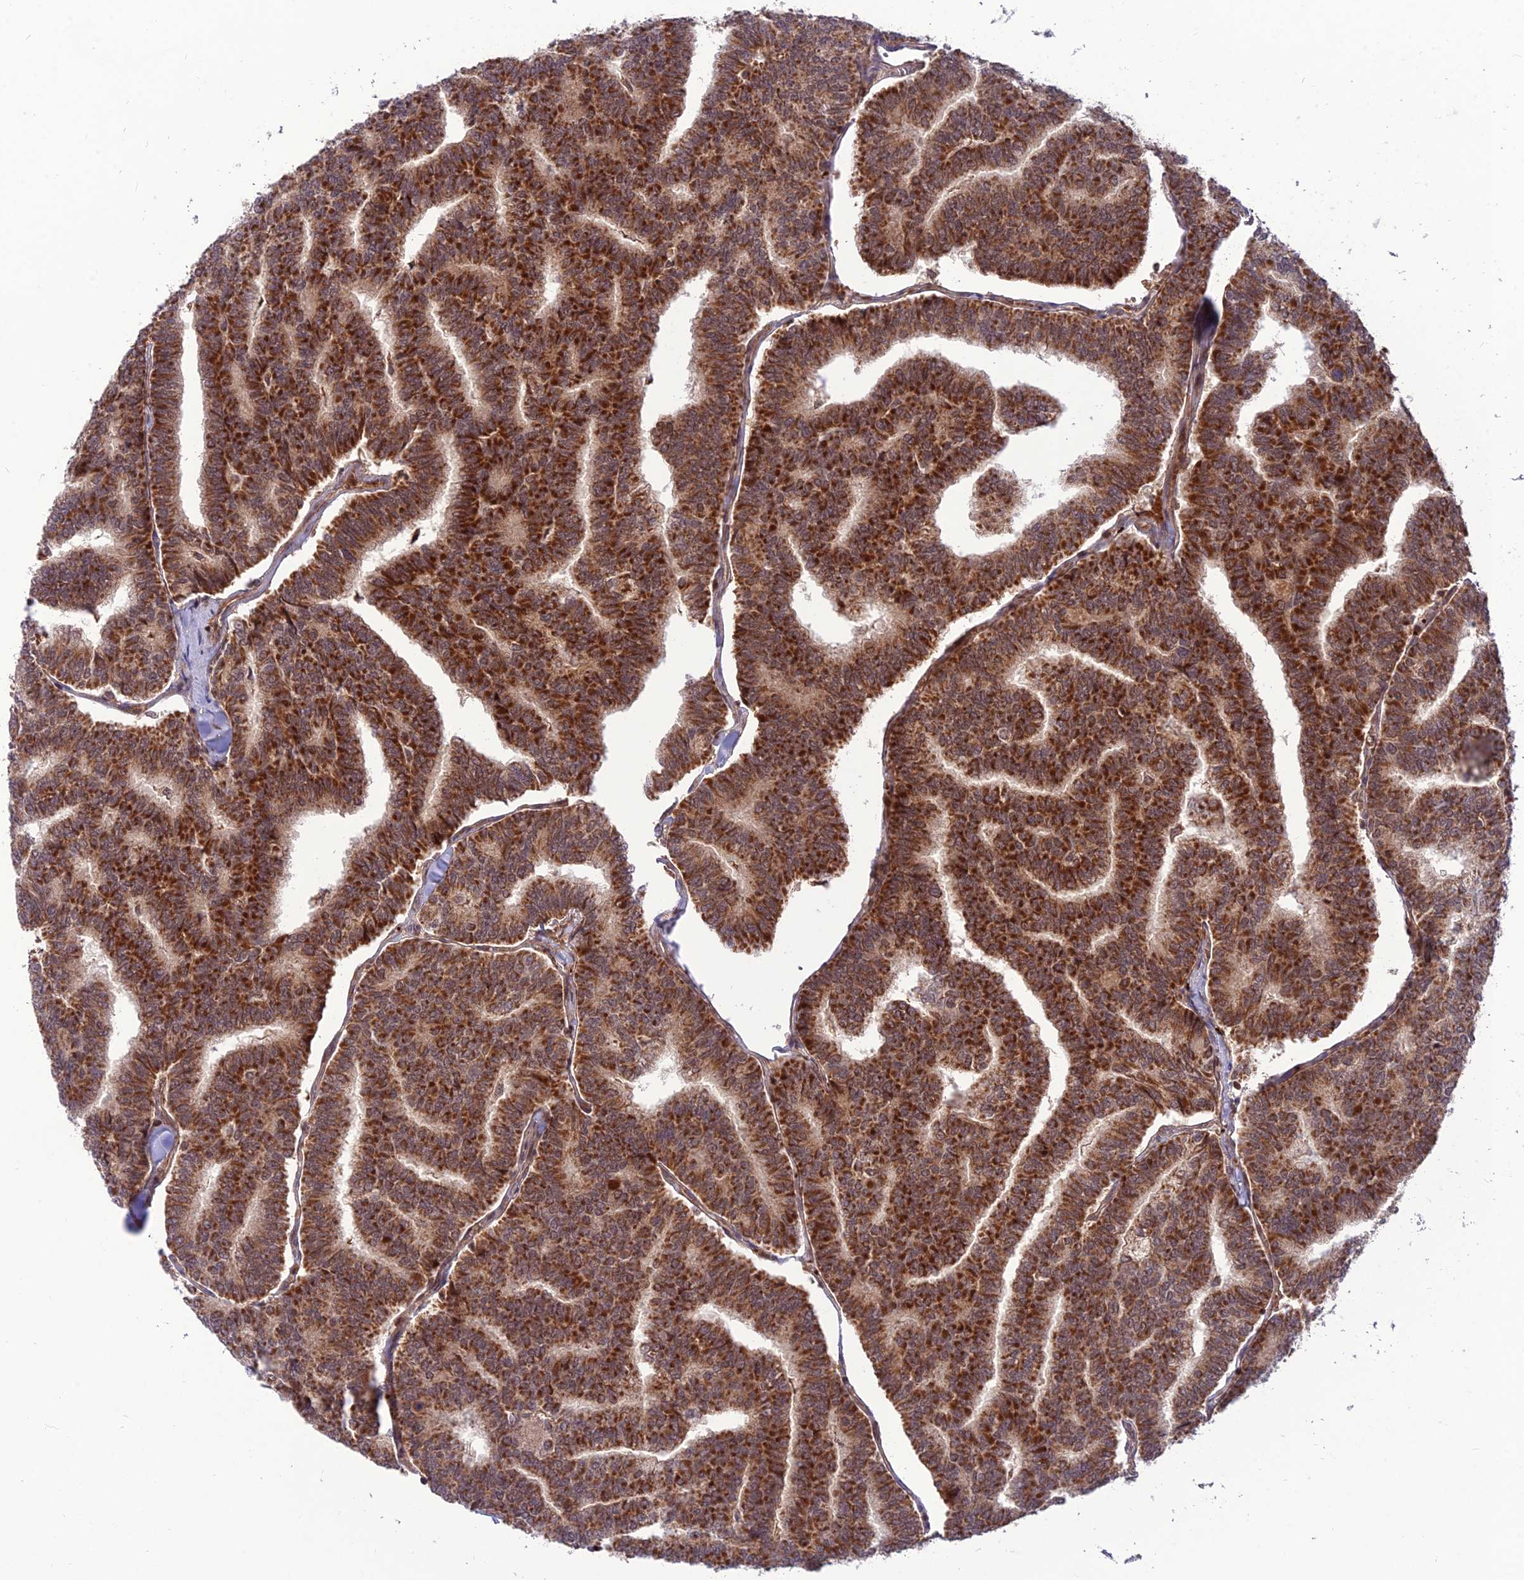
{"staining": {"intensity": "strong", "quantity": ">75%", "location": "cytoplasmic/membranous"}, "tissue": "thyroid cancer", "cell_type": "Tumor cells", "image_type": "cancer", "snomed": [{"axis": "morphology", "description": "Papillary adenocarcinoma, NOS"}, {"axis": "topography", "description": "Thyroid gland"}], "caption": "Strong cytoplasmic/membranous expression is identified in about >75% of tumor cells in thyroid papillary adenocarcinoma.", "gene": "NDUFC1", "patient": {"sex": "female", "age": 35}}